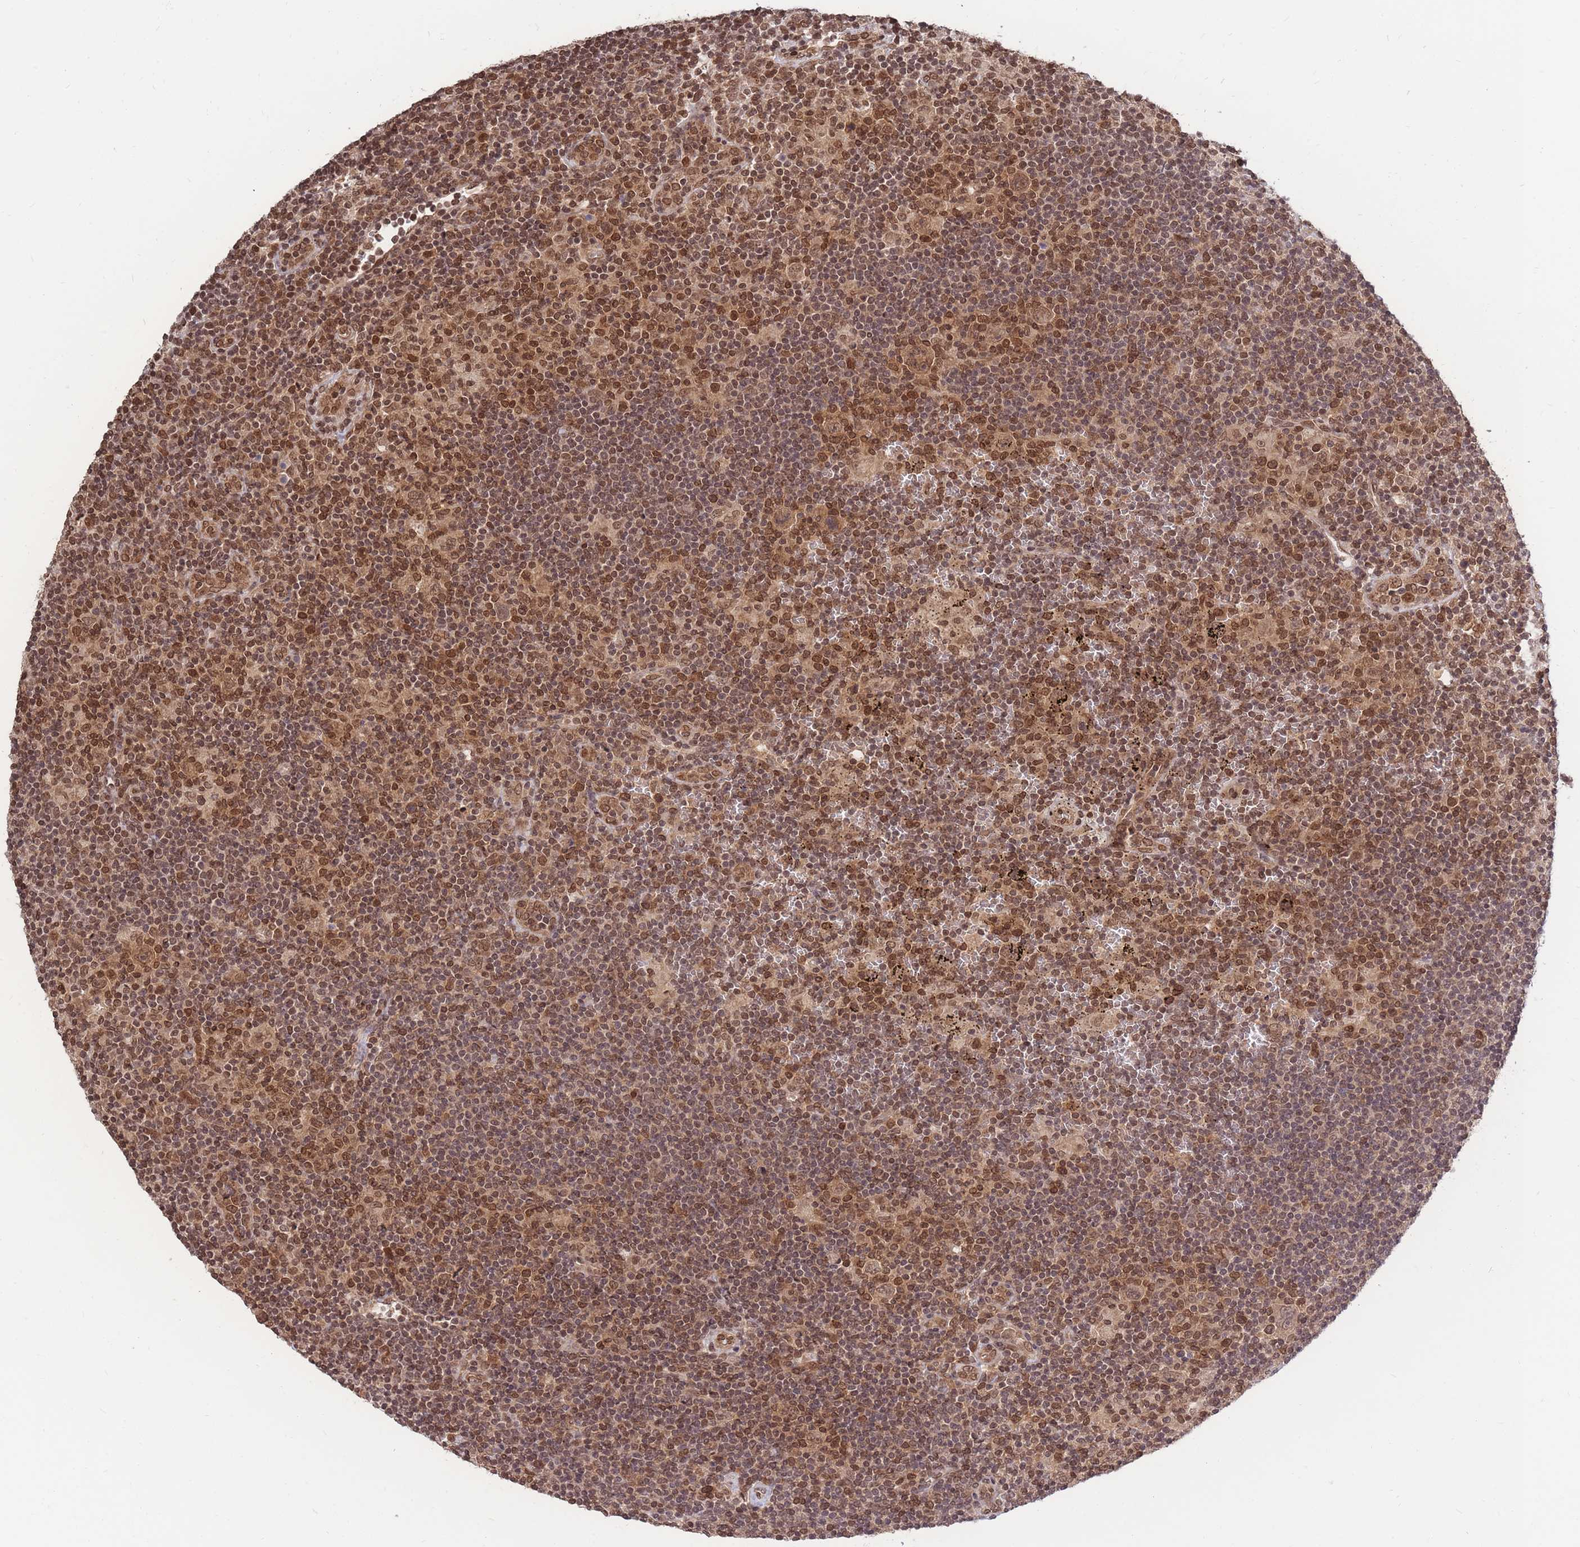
{"staining": {"intensity": "moderate", "quantity": ">75%", "location": "cytoplasmic/membranous,nuclear"}, "tissue": "lymphoma", "cell_type": "Tumor cells", "image_type": "cancer", "snomed": [{"axis": "morphology", "description": "Hodgkin's disease, NOS"}, {"axis": "topography", "description": "Lymph node"}], "caption": "This micrograph displays Hodgkin's disease stained with immunohistochemistry (IHC) to label a protein in brown. The cytoplasmic/membranous and nuclear of tumor cells show moderate positivity for the protein. Nuclei are counter-stained blue.", "gene": "SRA1", "patient": {"sex": "female", "age": 57}}